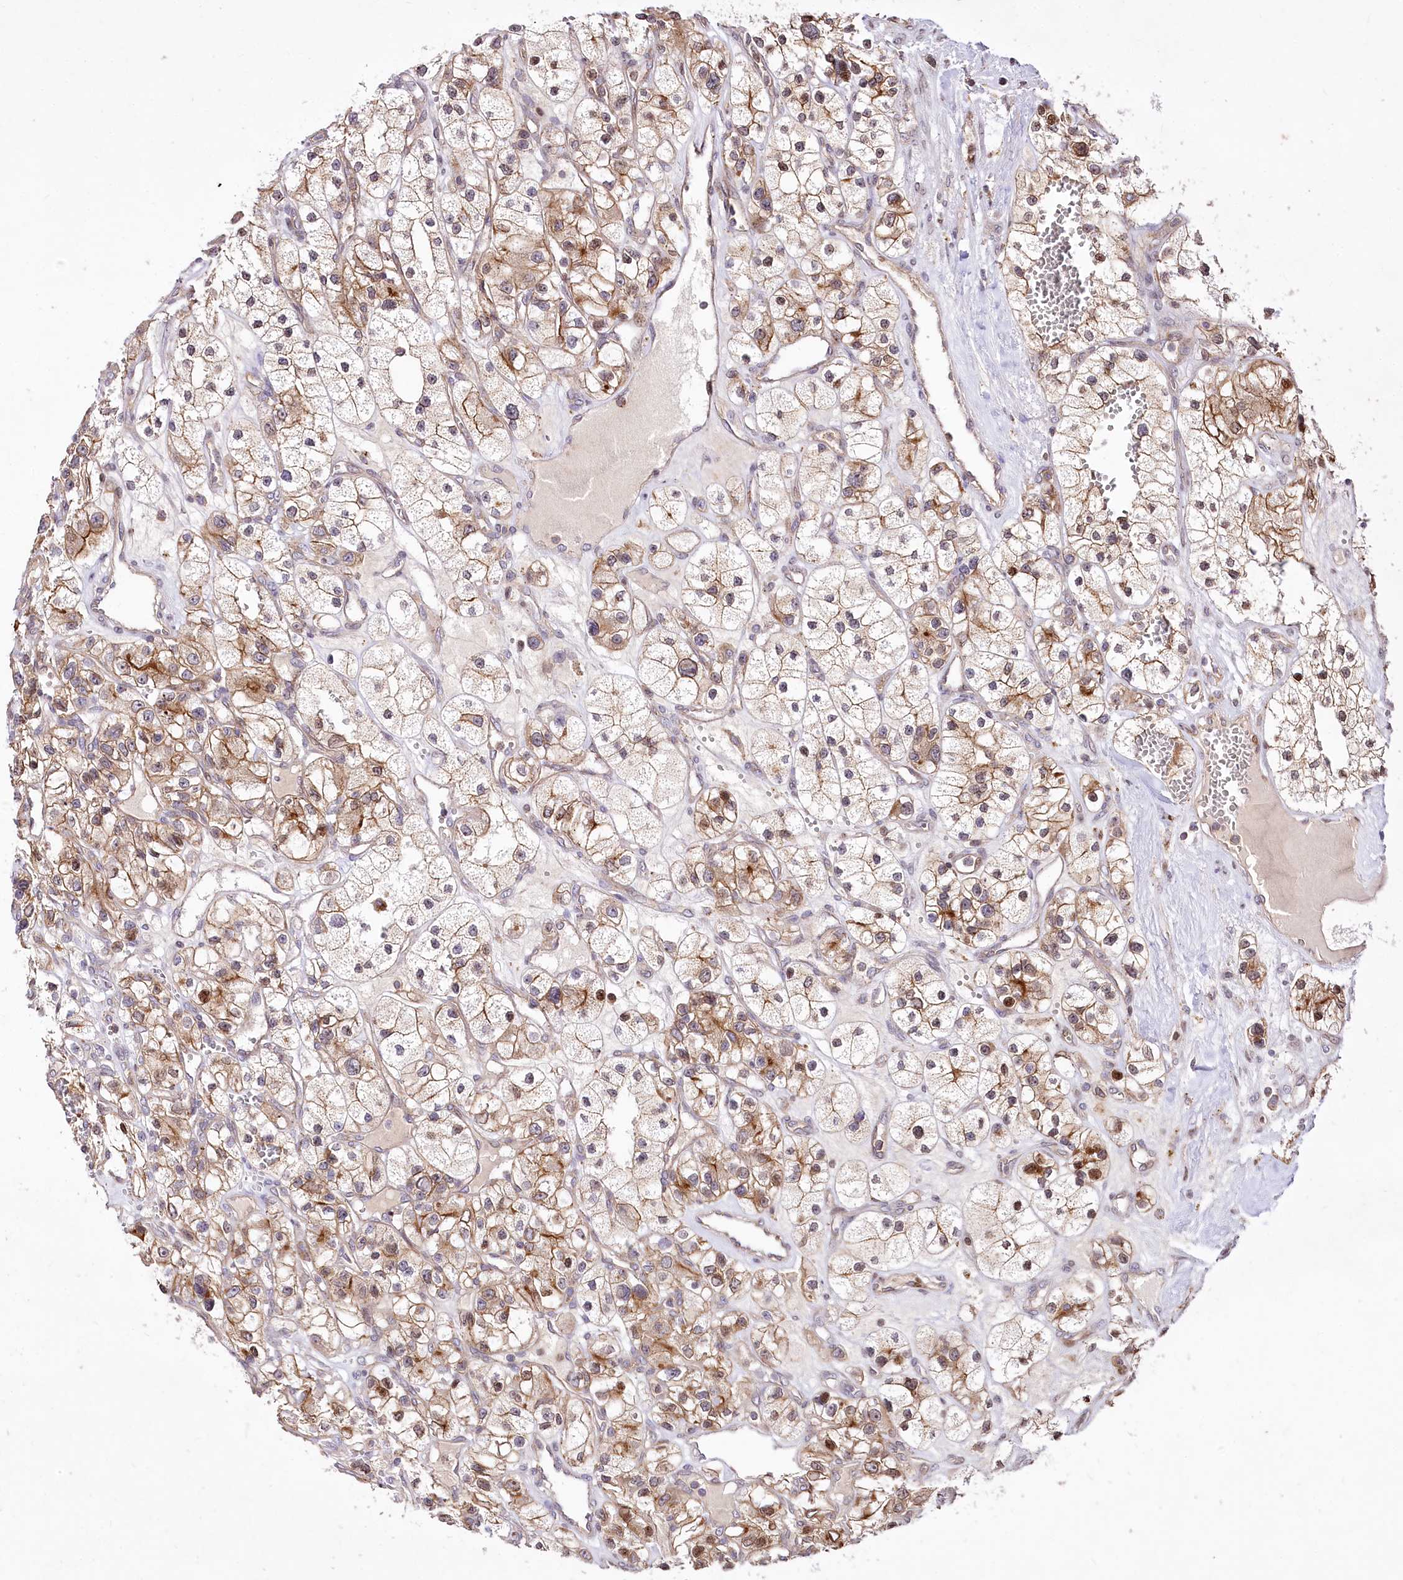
{"staining": {"intensity": "moderate", "quantity": "25%-75%", "location": "cytoplasmic/membranous"}, "tissue": "renal cancer", "cell_type": "Tumor cells", "image_type": "cancer", "snomed": [{"axis": "morphology", "description": "Adenocarcinoma, NOS"}, {"axis": "topography", "description": "Kidney"}], "caption": "Protein staining demonstrates moderate cytoplasmic/membranous positivity in about 25%-75% of tumor cells in adenocarcinoma (renal).", "gene": "ZFYVE27", "patient": {"sex": "female", "age": 57}}